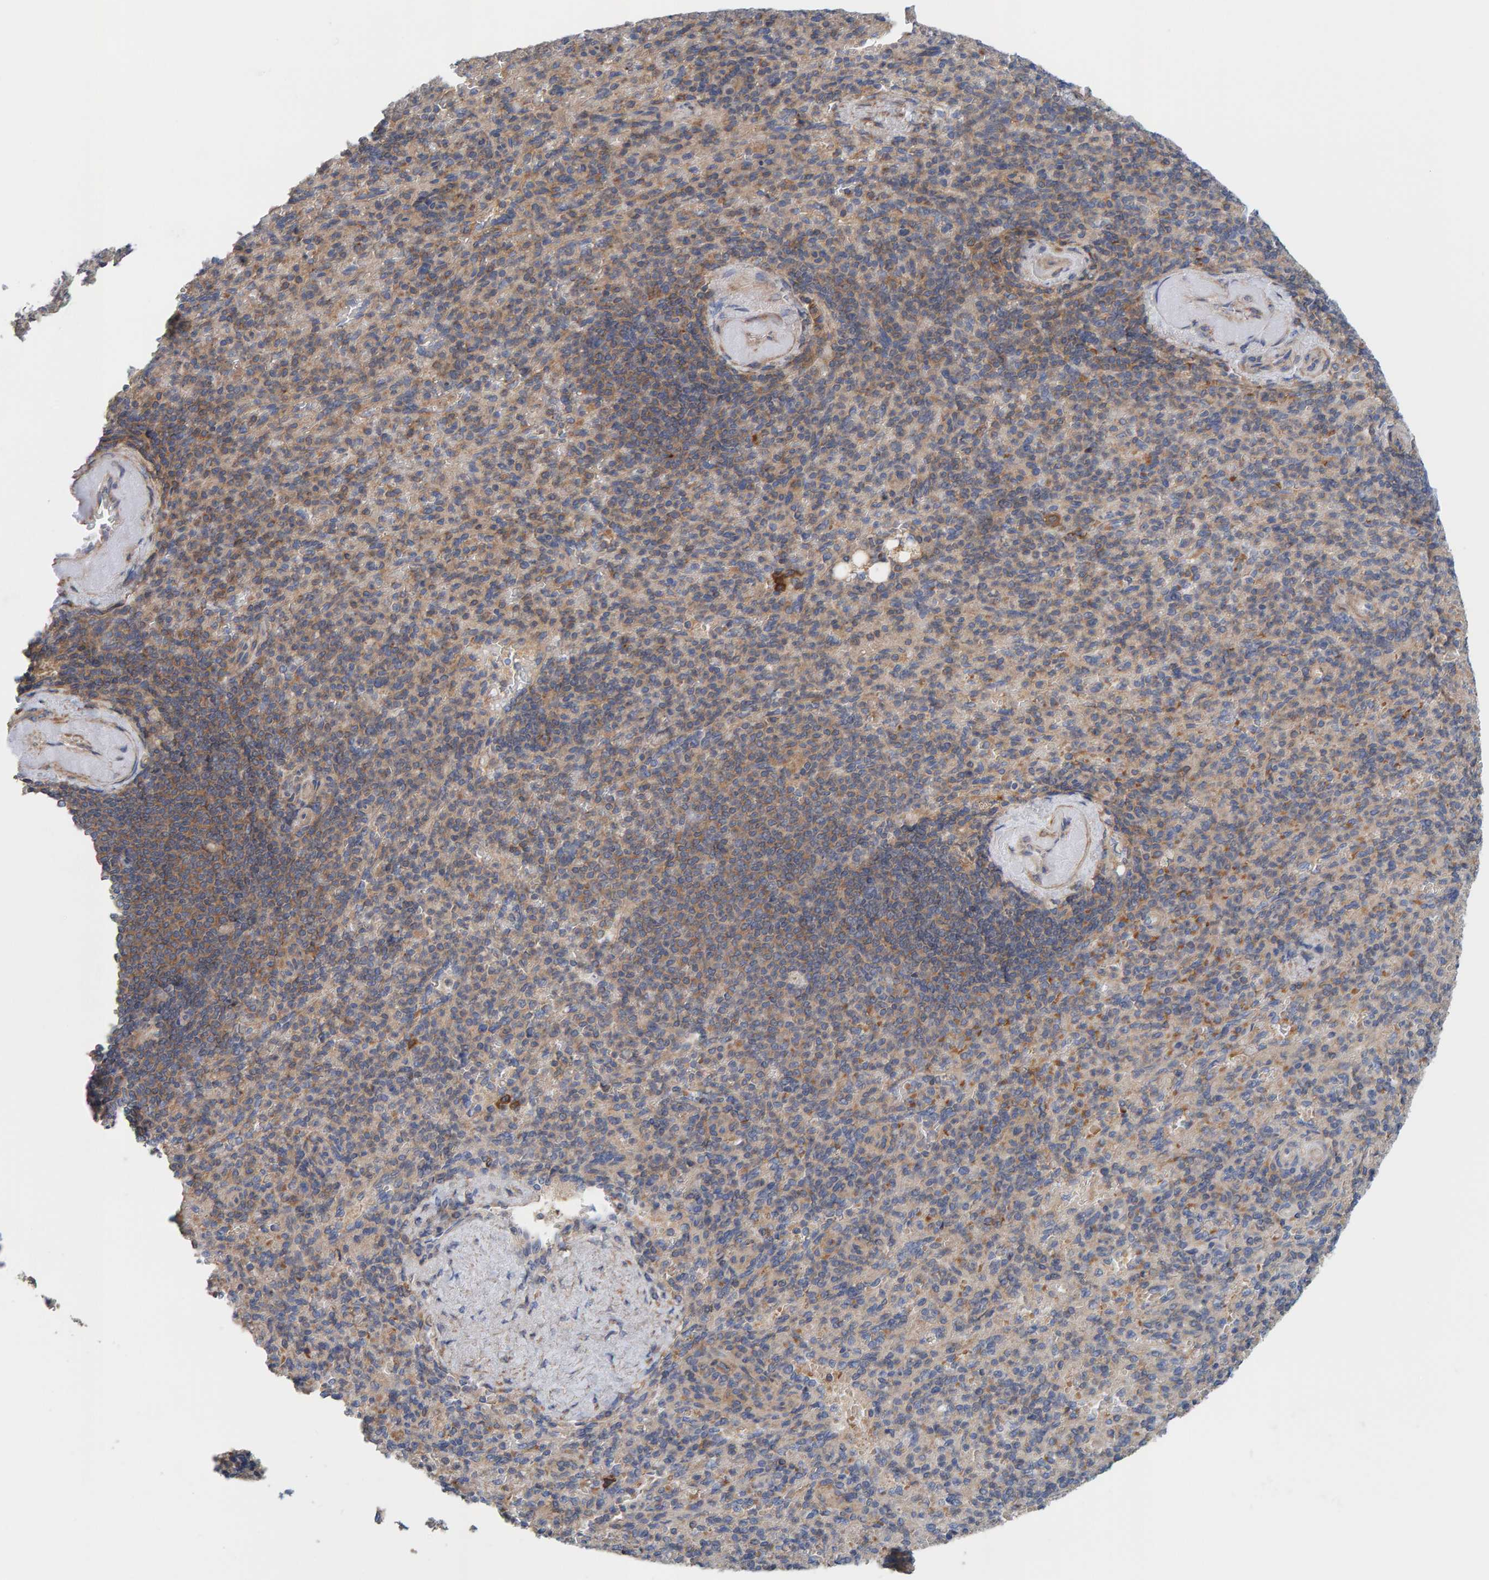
{"staining": {"intensity": "moderate", "quantity": "25%-75%", "location": "cytoplasmic/membranous"}, "tissue": "spleen", "cell_type": "Cells in red pulp", "image_type": "normal", "snomed": [{"axis": "morphology", "description": "Normal tissue, NOS"}, {"axis": "topography", "description": "Spleen"}], "caption": "Spleen was stained to show a protein in brown. There is medium levels of moderate cytoplasmic/membranous positivity in approximately 25%-75% of cells in red pulp. (Brightfield microscopy of DAB IHC at high magnification).", "gene": "UBAP1", "patient": {"sex": "female", "age": 74}}